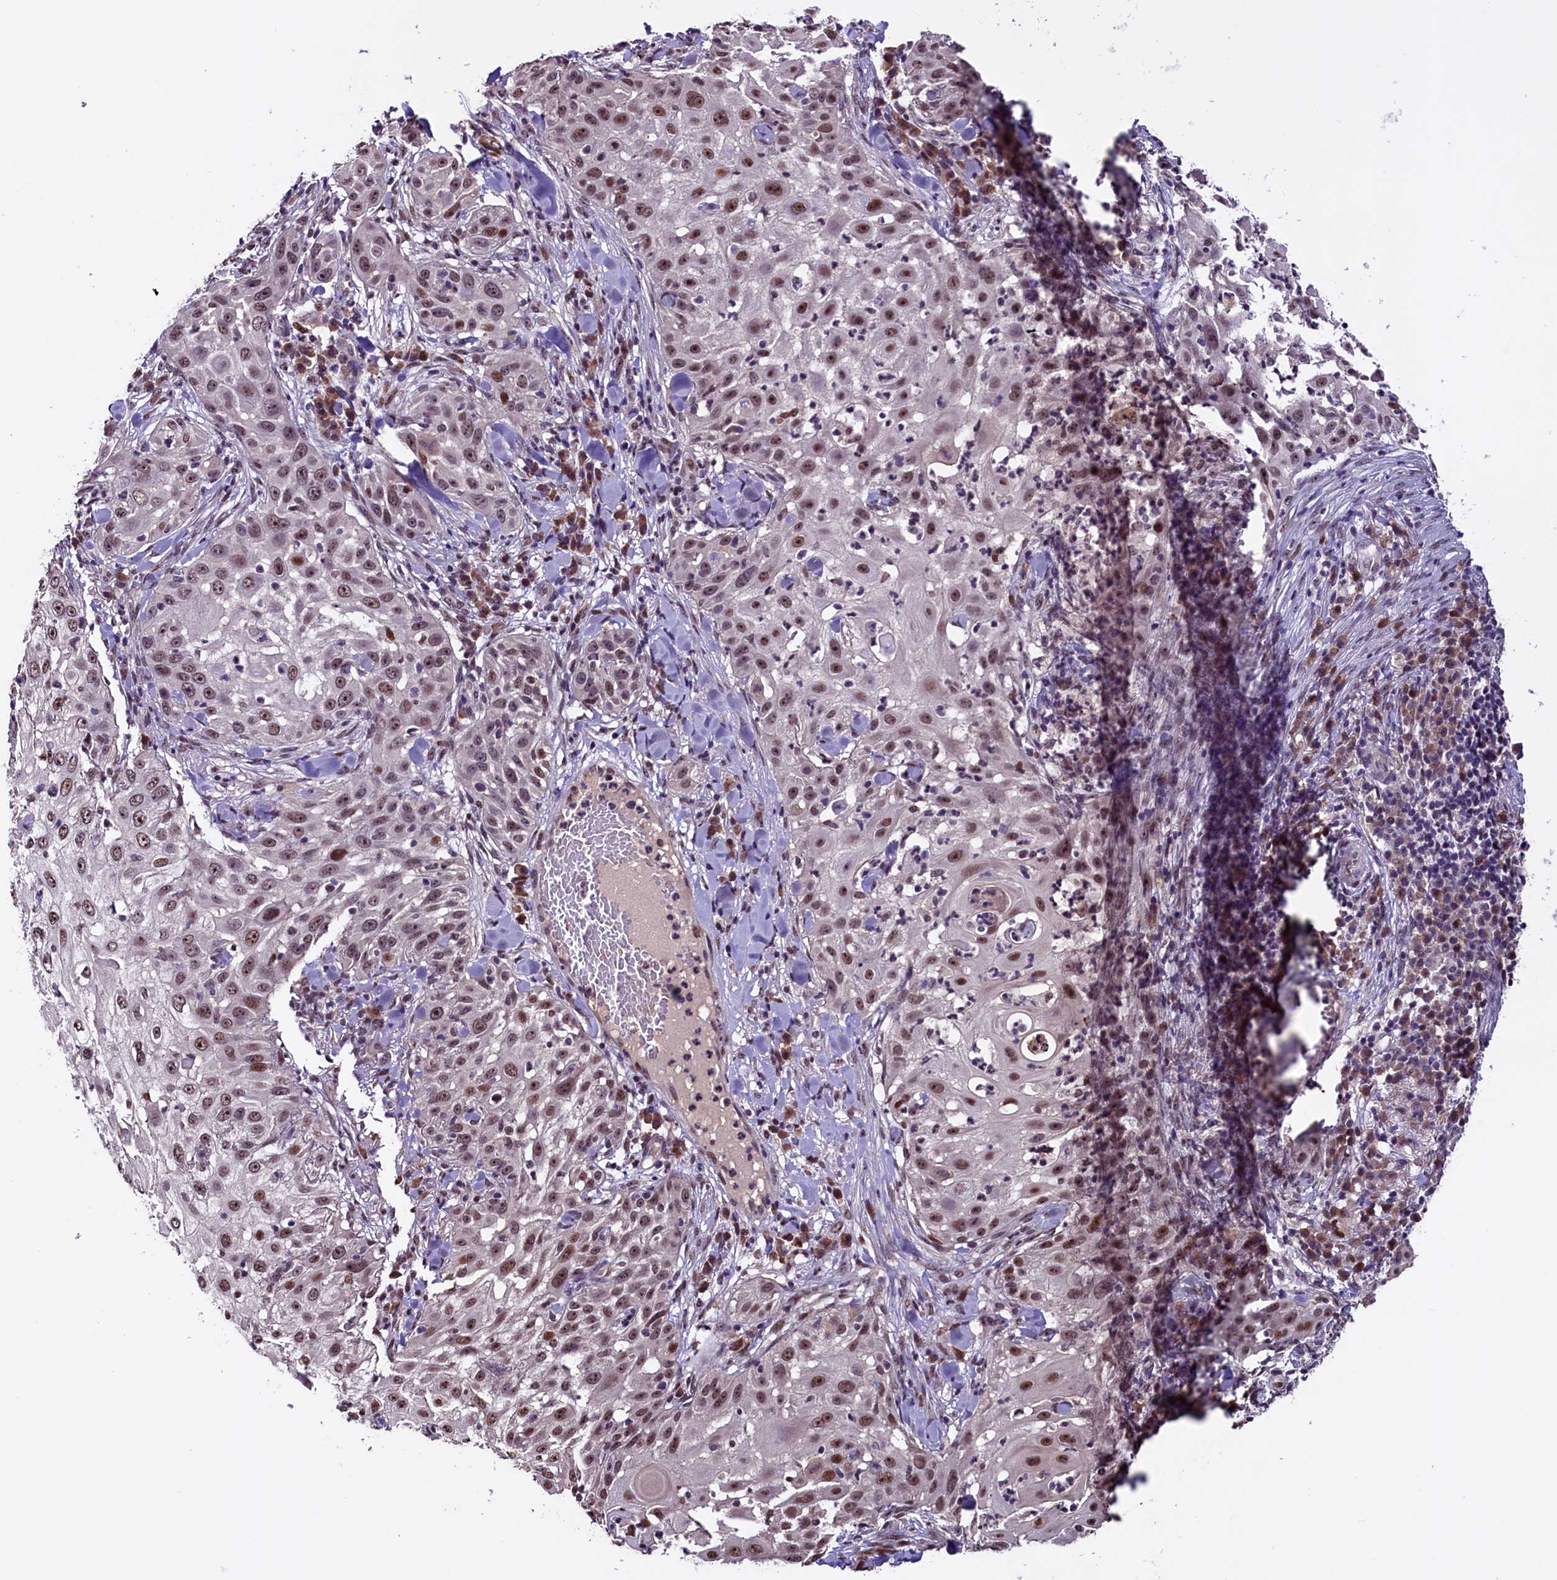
{"staining": {"intensity": "moderate", "quantity": "25%-75%", "location": "nuclear"}, "tissue": "skin cancer", "cell_type": "Tumor cells", "image_type": "cancer", "snomed": [{"axis": "morphology", "description": "Squamous cell carcinoma, NOS"}, {"axis": "topography", "description": "Skin"}], "caption": "This is a histology image of IHC staining of skin cancer, which shows moderate expression in the nuclear of tumor cells.", "gene": "RNMT", "patient": {"sex": "female", "age": 44}}